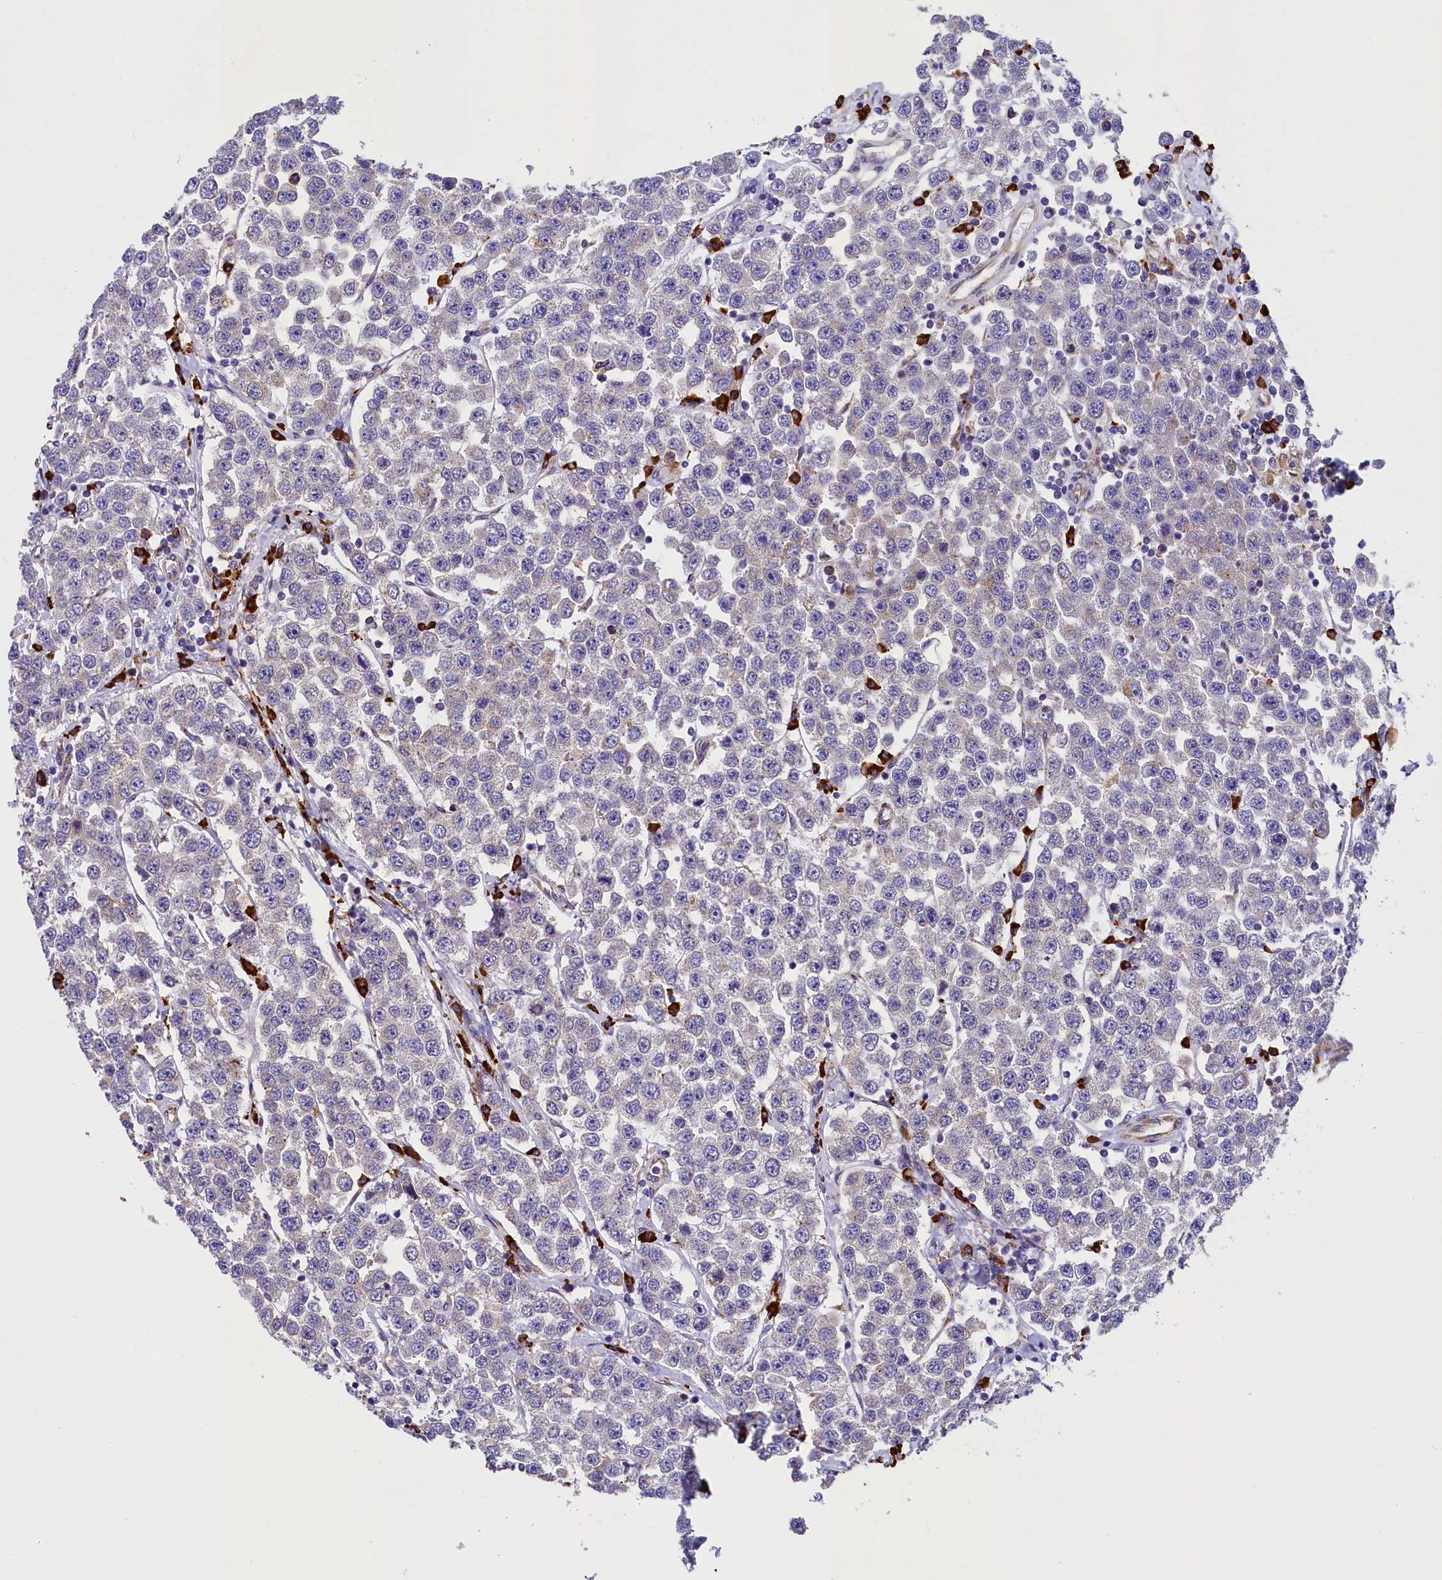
{"staining": {"intensity": "negative", "quantity": "none", "location": "none"}, "tissue": "testis cancer", "cell_type": "Tumor cells", "image_type": "cancer", "snomed": [{"axis": "morphology", "description": "Seminoma, NOS"}, {"axis": "topography", "description": "Testis"}], "caption": "High power microscopy micrograph of an immunohistochemistry (IHC) image of testis seminoma, revealing no significant staining in tumor cells.", "gene": "CAPS2", "patient": {"sex": "male", "age": 28}}